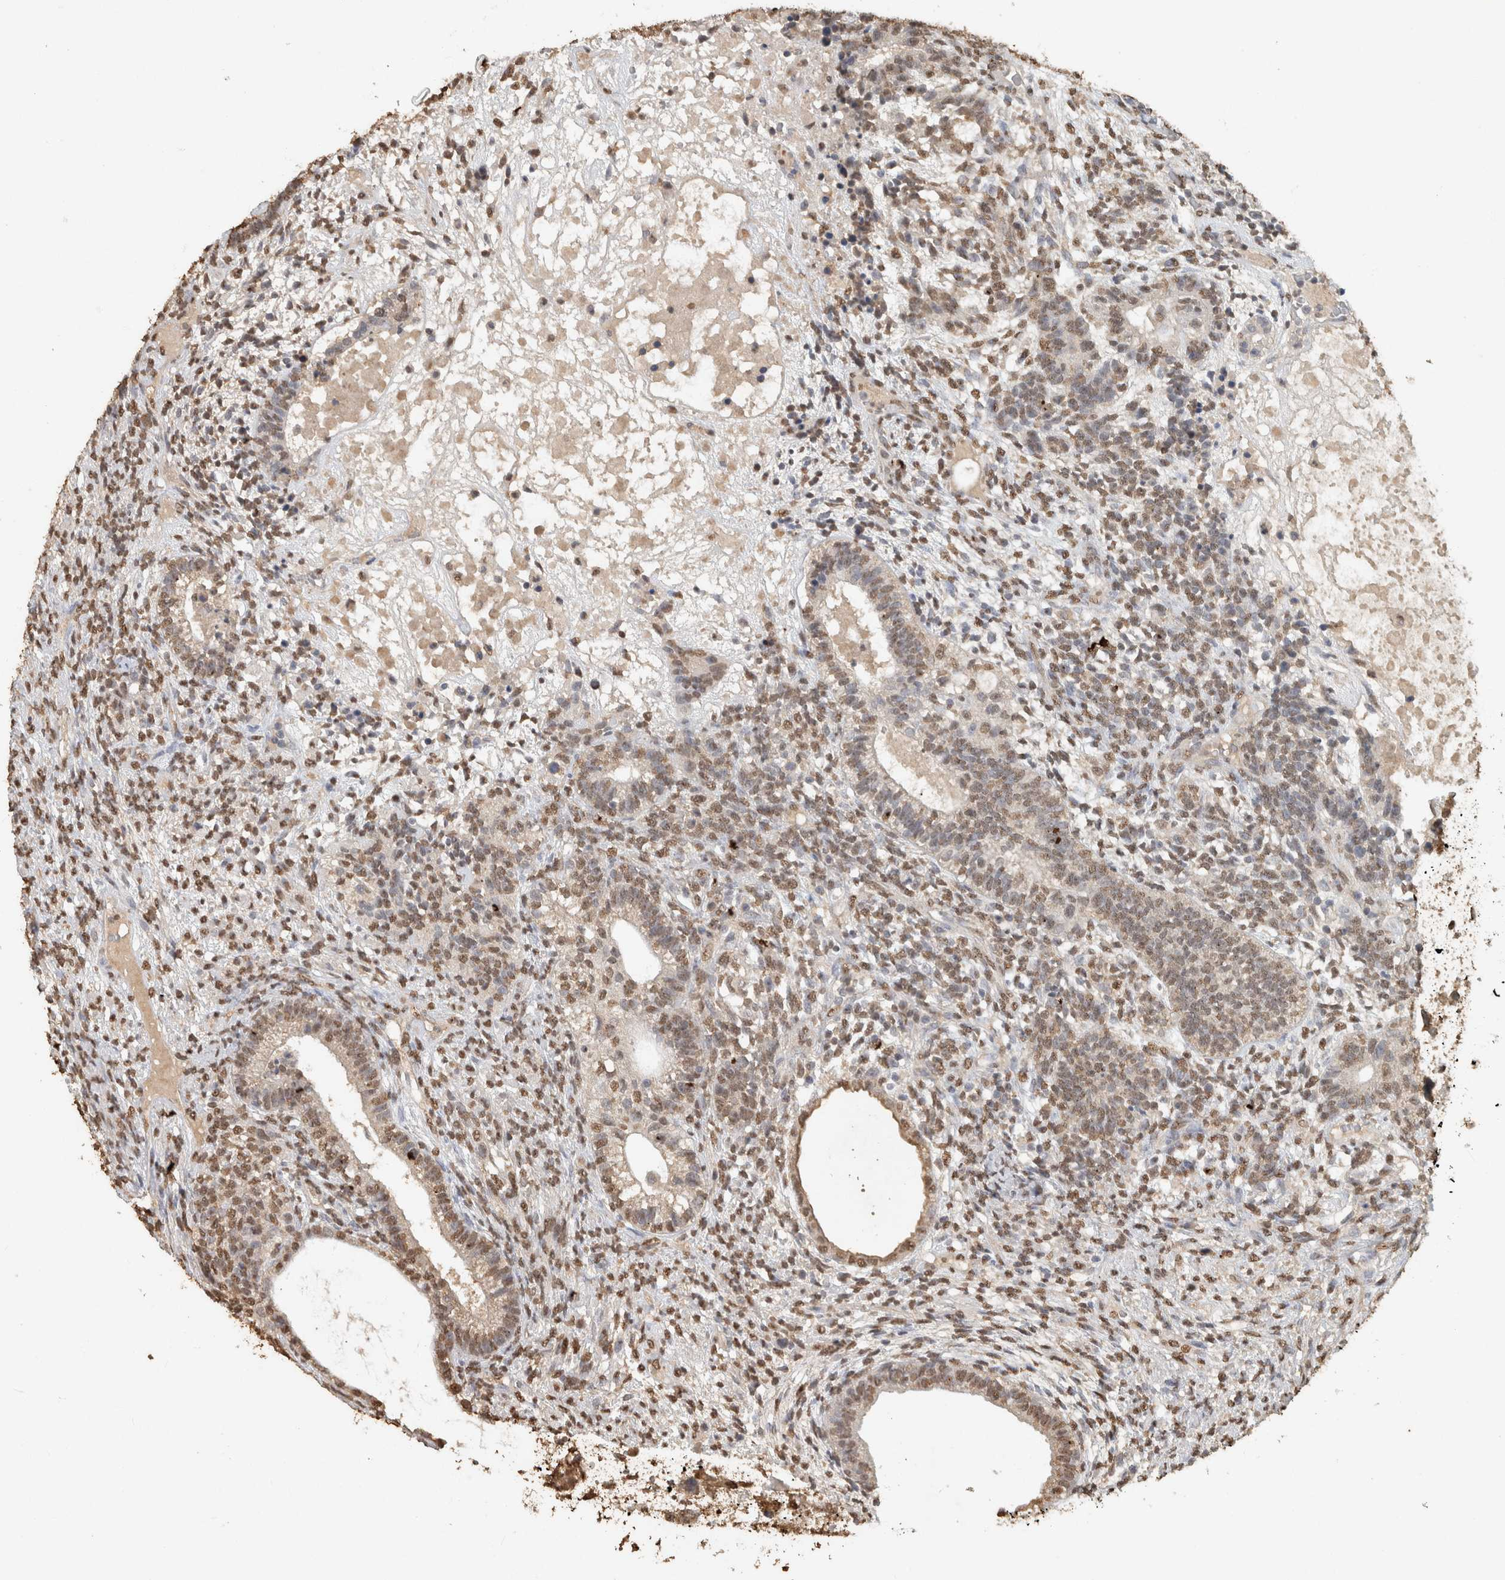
{"staining": {"intensity": "moderate", "quantity": ">75%", "location": "nuclear"}, "tissue": "testis cancer", "cell_type": "Tumor cells", "image_type": "cancer", "snomed": [{"axis": "morphology", "description": "Seminoma, NOS"}, {"axis": "morphology", "description": "Carcinoma, Embryonal, NOS"}, {"axis": "topography", "description": "Testis"}], "caption": "A photomicrograph showing moderate nuclear positivity in approximately >75% of tumor cells in testis embryonal carcinoma, as visualized by brown immunohistochemical staining.", "gene": "HAND2", "patient": {"sex": "male", "age": 28}}